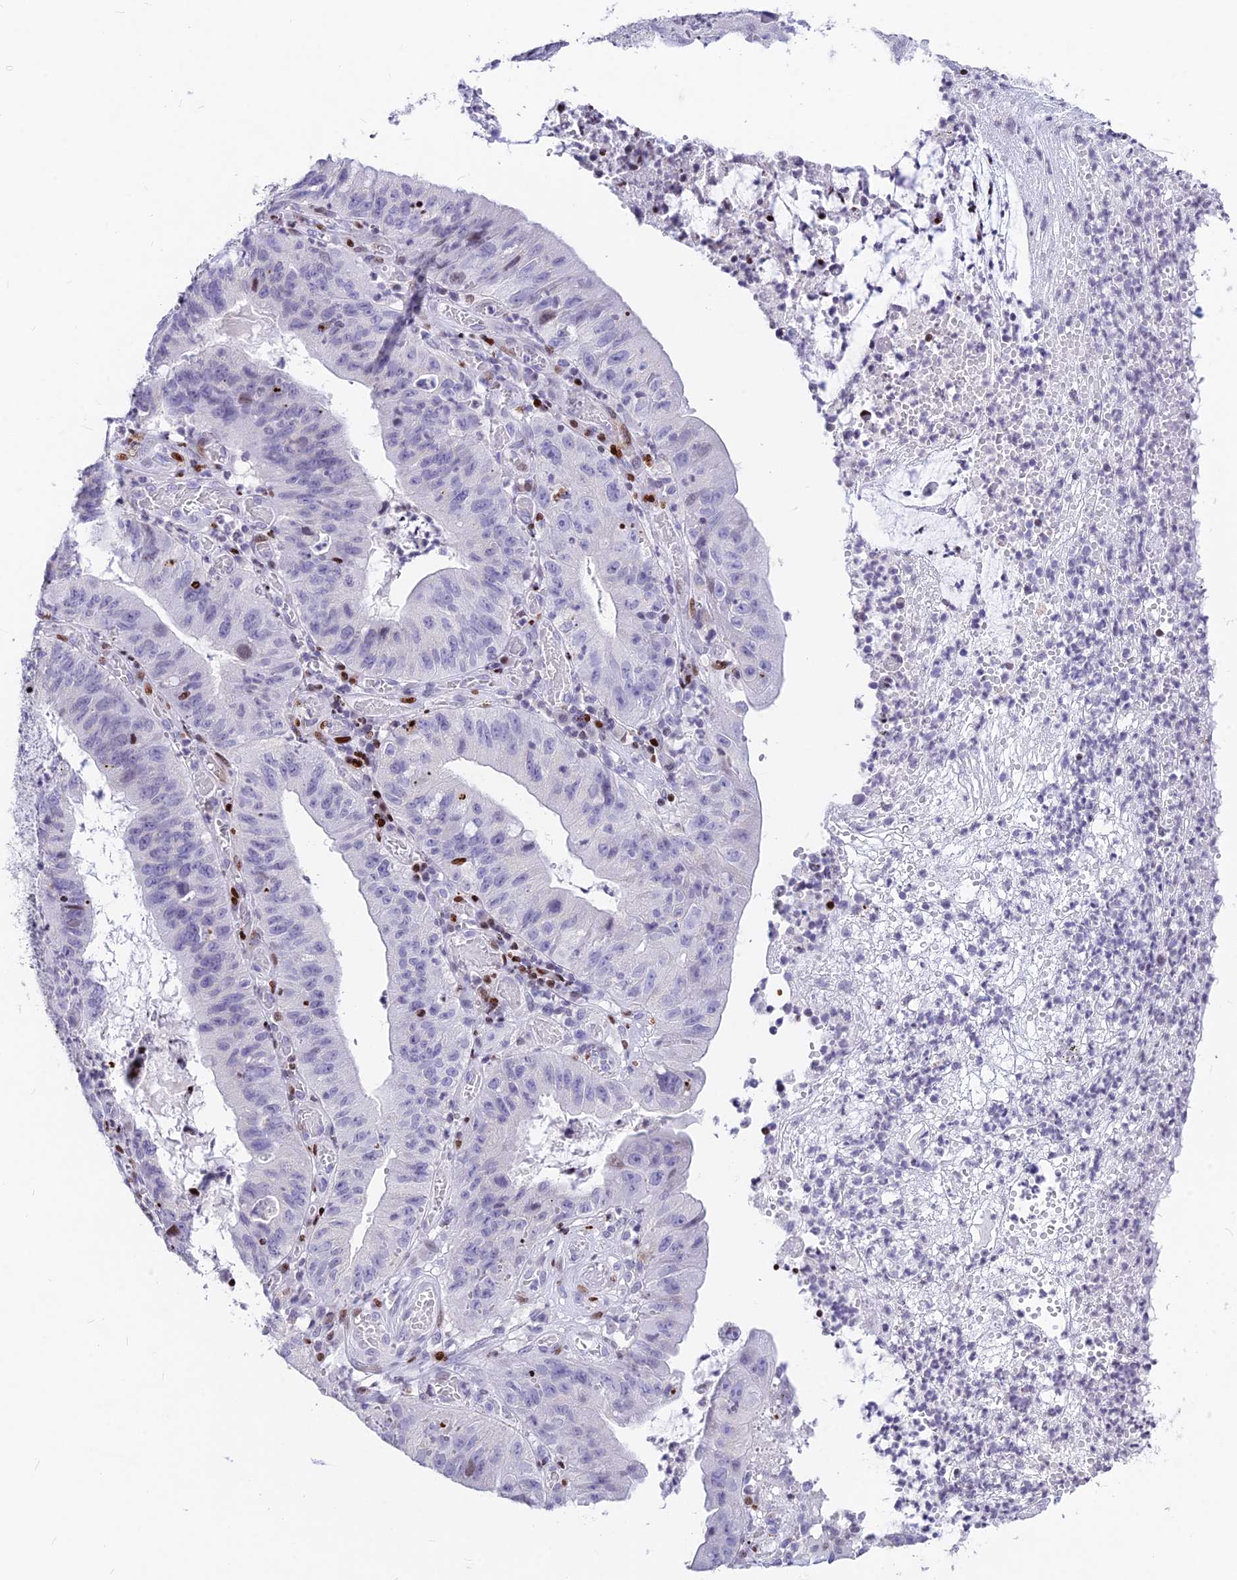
{"staining": {"intensity": "weak", "quantity": "<25%", "location": "nuclear"}, "tissue": "stomach cancer", "cell_type": "Tumor cells", "image_type": "cancer", "snomed": [{"axis": "morphology", "description": "Adenocarcinoma, NOS"}, {"axis": "topography", "description": "Stomach"}], "caption": "A photomicrograph of adenocarcinoma (stomach) stained for a protein reveals no brown staining in tumor cells.", "gene": "PRPS1", "patient": {"sex": "male", "age": 59}}